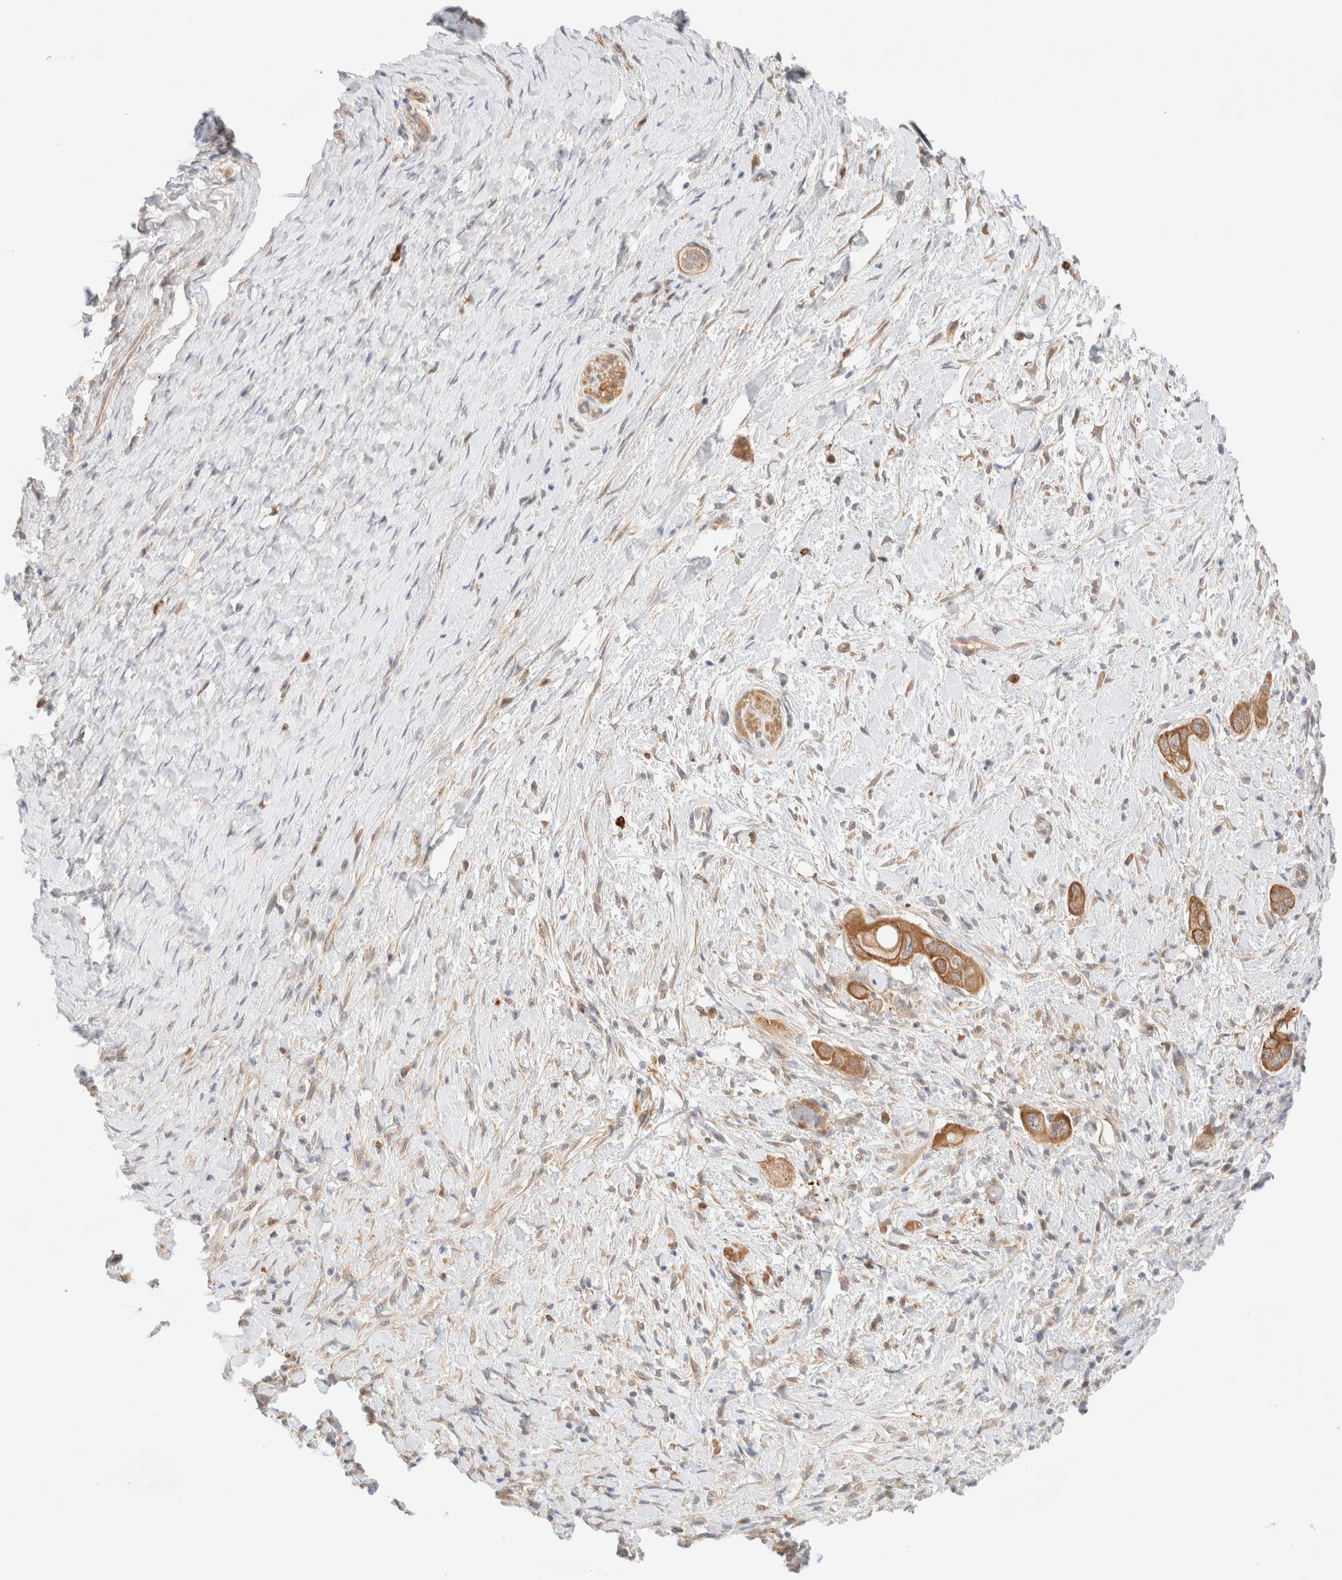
{"staining": {"intensity": "moderate", "quantity": ">75%", "location": "cytoplasmic/membranous"}, "tissue": "pancreatic cancer", "cell_type": "Tumor cells", "image_type": "cancer", "snomed": [{"axis": "morphology", "description": "Adenocarcinoma, NOS"}, {"axis": "topography", "description": "Pancreas"}], "caption": "Immunohistochemistry histopathology image of neoplastic tissue: pancreatic adenocarcinoma stained using immunohistochemistry demonstrates medium levels of moderate protein expression localized specifically in the cytoplasmic/membranous of tumor cells, appearing as a cytoplasmic/membranous brown color.", "gene": "NIBAN2", "patient": {"sex": "male", "age": 58}}